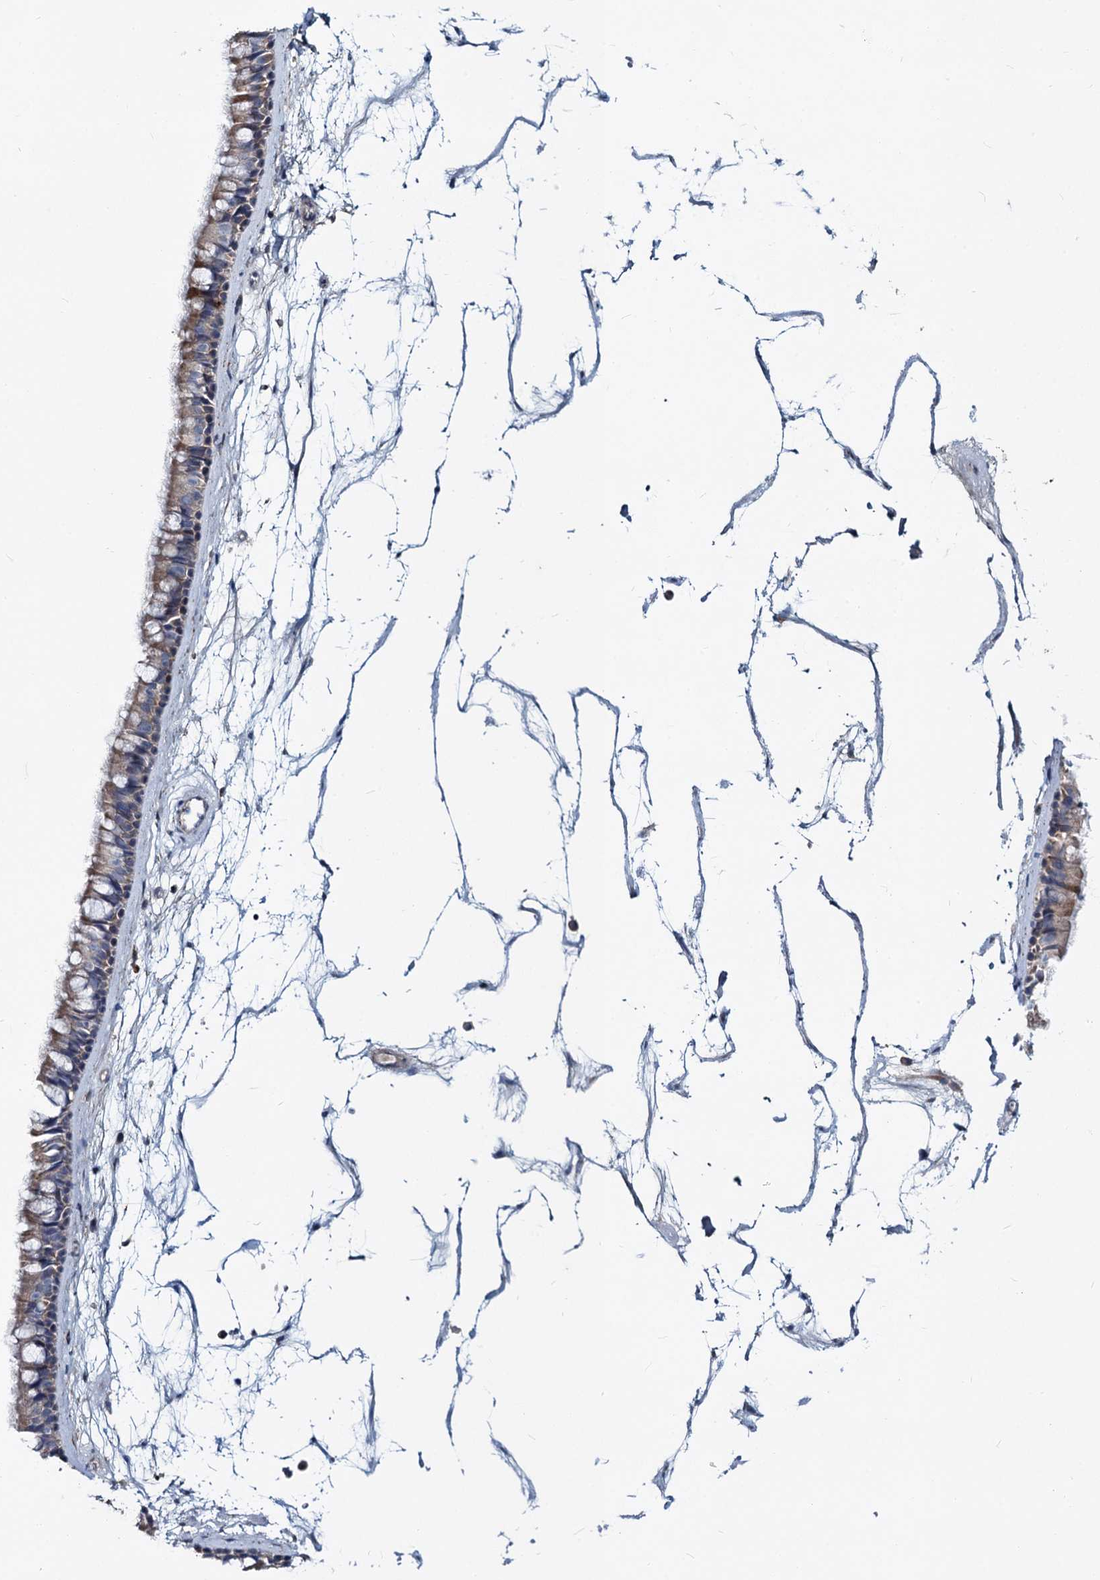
{"staining": {"intensity": "weak", "quantity": "25%-75%", "location": "cytoplasmic/membranous"}, "tissue": "nasopharynx", "cell_type": "Respiratory epithelial cells", "image_type": "normal", "snomed": [{"axis": "morphology", "description": "Normal tissue, NOS"}, {"axis": "topography", "description": "Nasopharynx"}], "caption": "High-power microscopy captured an immunohistochemistry (IHC) photomicrograph of benign nasopharynx, revealing weak cytoplasmic/membranous positivity in about 25%-75% of respiratory epithelial cells.", "gene": "DCUN1D2", "patient": {"sex": "male", "age": 64}}